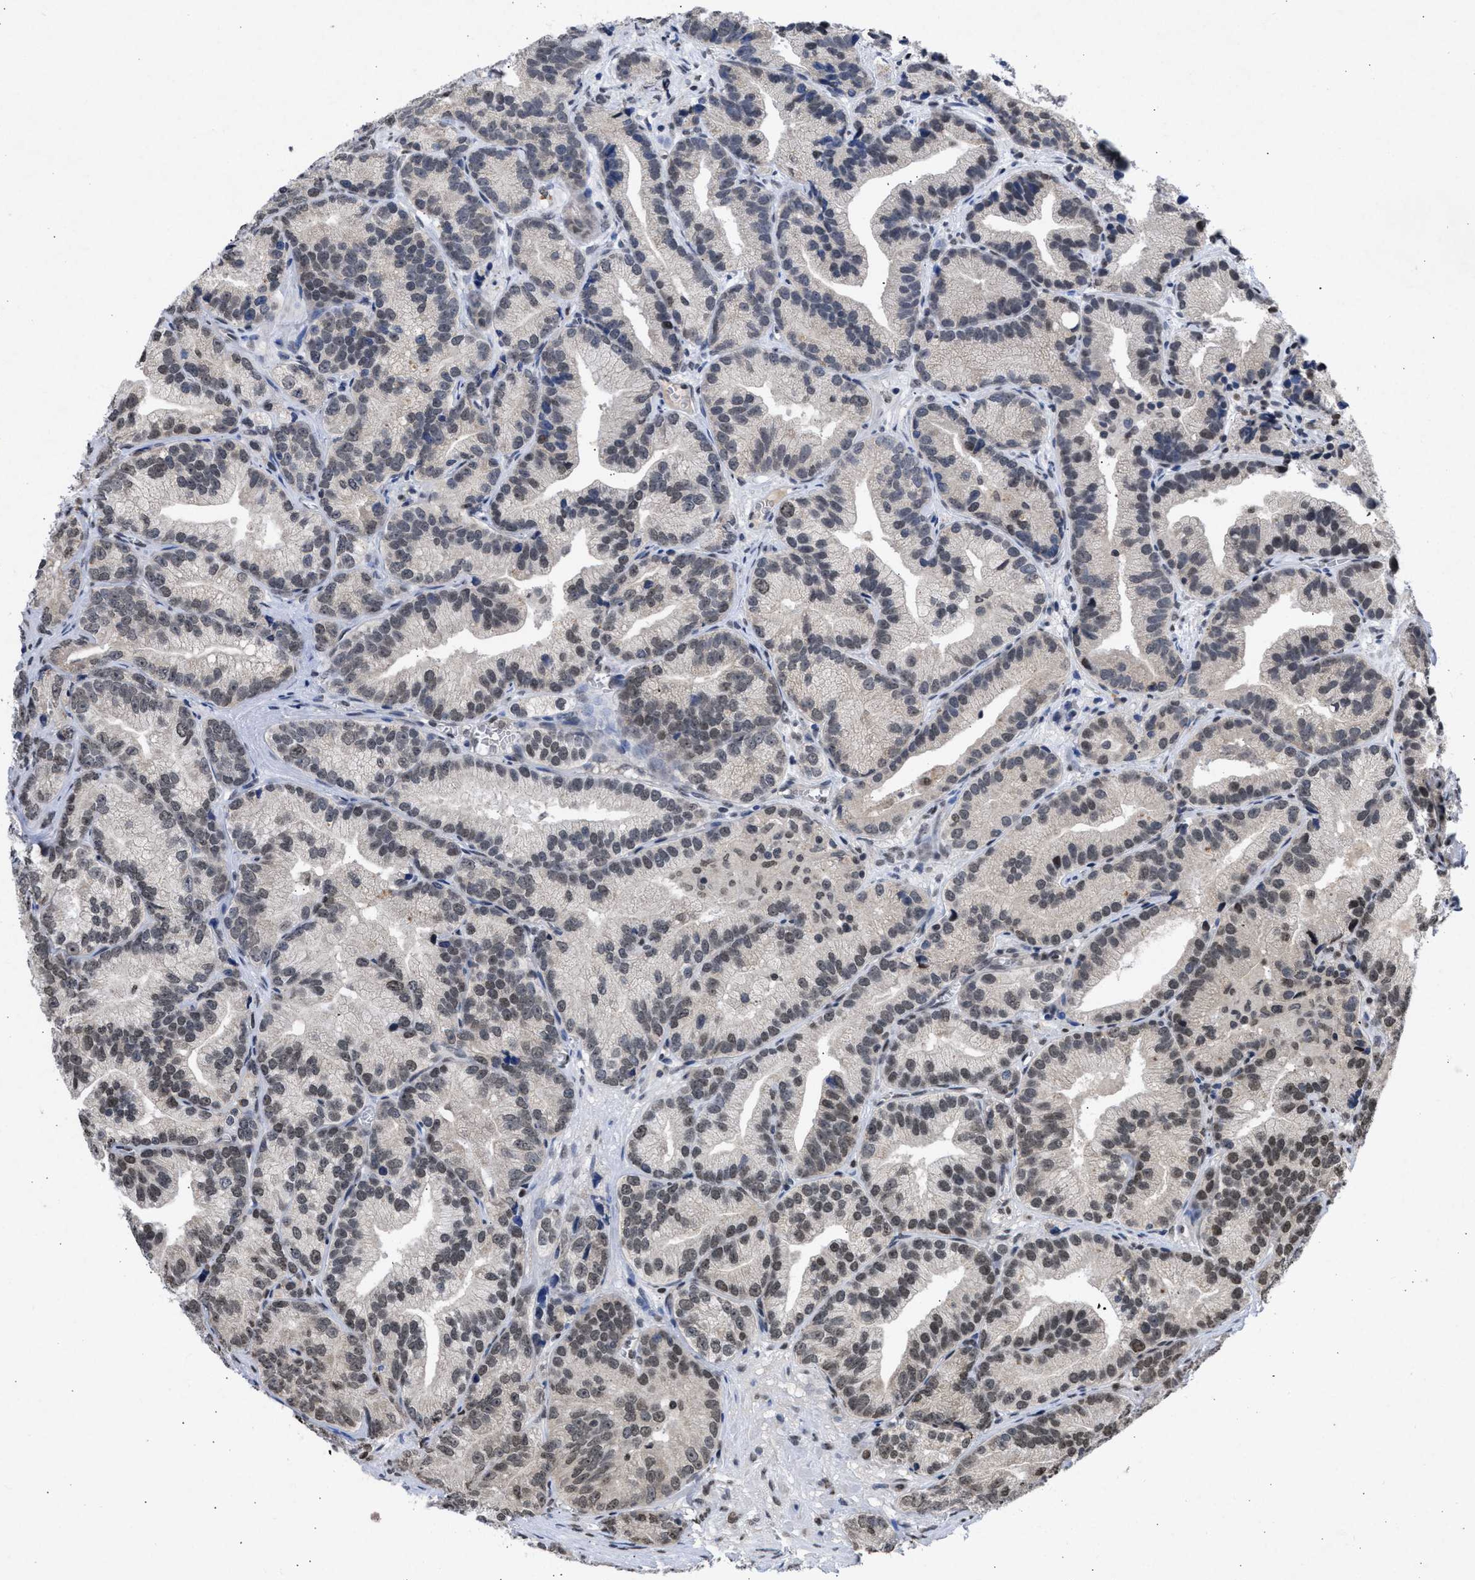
{"staining": {"intensity": "negative", "quantity": "none", "location": "none"}, "tissue": "prostate cancer", "cell_type": "Tumor cells", "image_type": "cancer", "snomed": [{"axis": "morphology", "description": "Adenocarcinoma, Low grade"}, {"axis": "topography", "description": "Prostate"}], "caption": "An image of prostate cancer (low-grade adenocarcinoma) stained for a protein exhibits no brown staining in tumor cells.", "gene": "NUP35", "patient": {"sex": "male", "age": 89}}